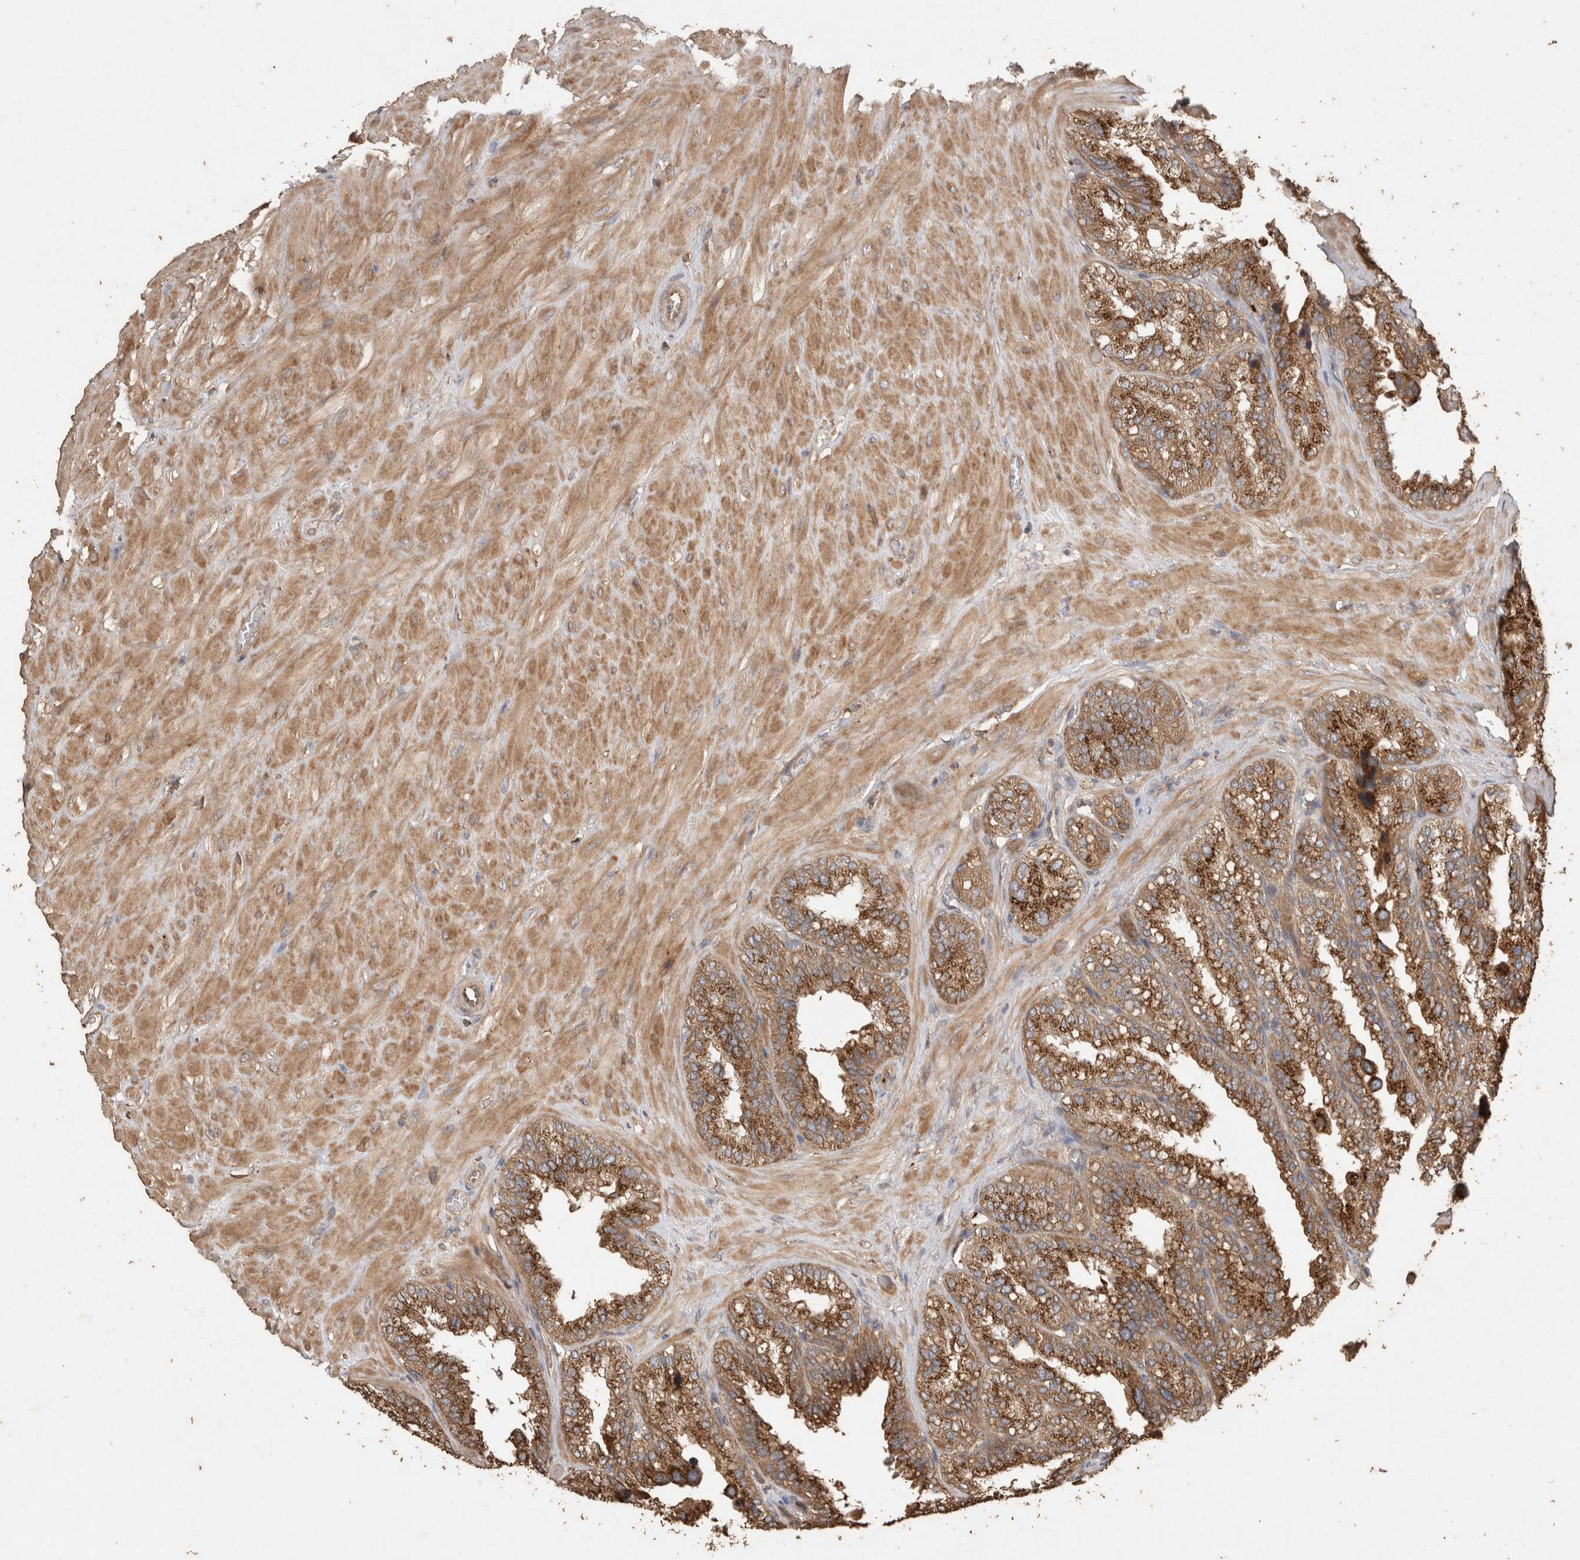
{"staining": {"intensity": "strong", "quantity": ">75%", "location": "cytoplasmic/membranous"}, "tissue": "seminal vesicle", "cell_type": "Glandular cells", "image_type": "normal", "snomed": [{"axis": "morphology", "description": "Normal tissue, NOS"}, {"axis": "topography", "description": "Prostate"}, {"axis": "topography", "description": "Seminal veicle"}], "caption": "Protein staining exhibits strong cytoplasmic/membranous positivity in about >75% of glandular cells in unremarkable seminal vesicle.", "gene": "SNX31", "patient": {"sex": "male", "age": 51}}